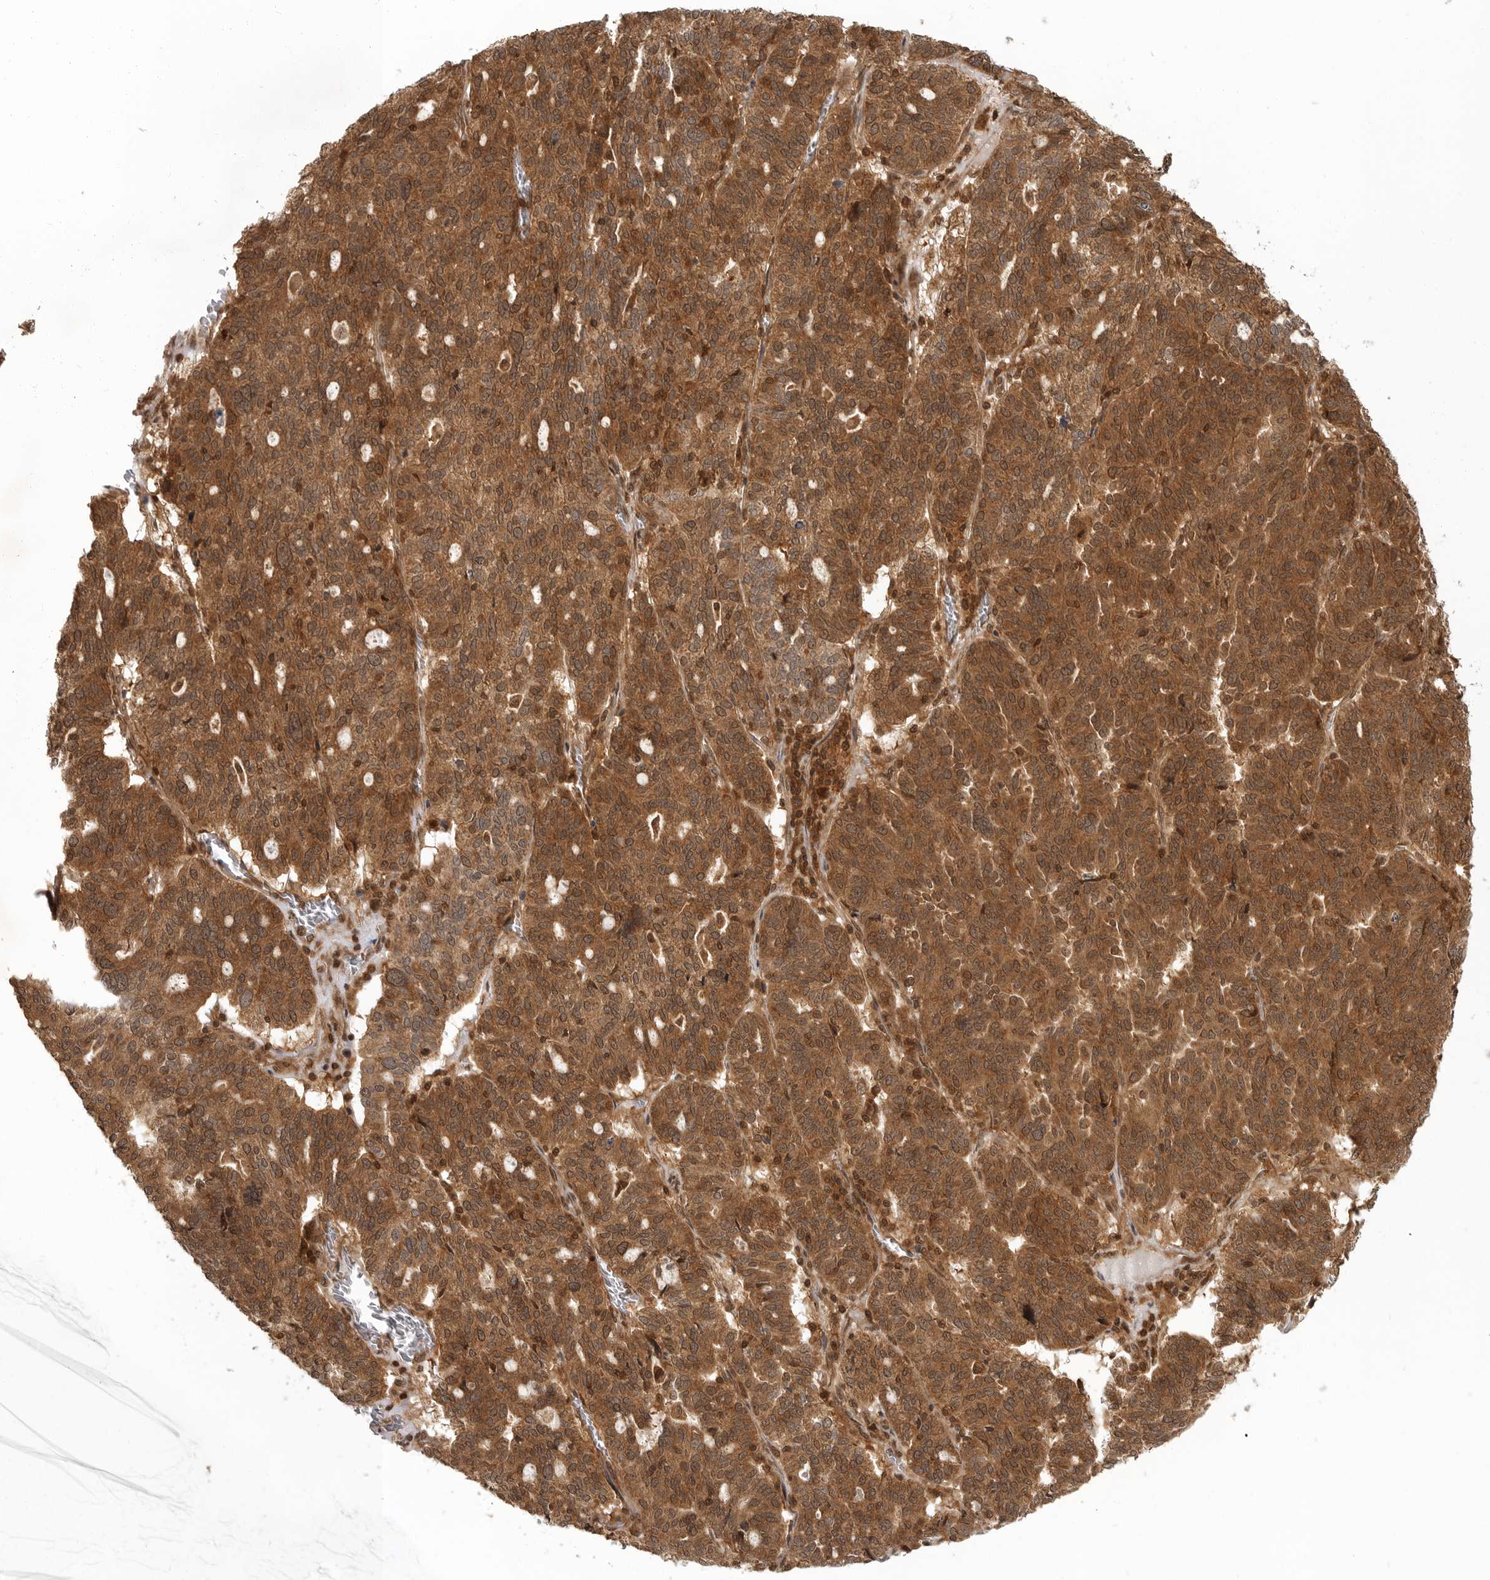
{"staining": {"intensity": "strong", "quantity": ">75%", "location": "cytoplasmic/membranous"}, "tissue": "ovarian cancer", "cell_type": "Tumor cells", "image_type": "cancer", "snomed": [{"axis": "morphology", "description": "Cystadenocarcinoma, serous, NOS"}, {"axis": "topography", "description": "Ovary"}], "caption": "Ovarian cancer stained for a protein exhibits strong cytoplasmic/membranous positivity in tumor cells.", "gene": "SZRD1", "patient": {"sex": "female", "age": 59}}